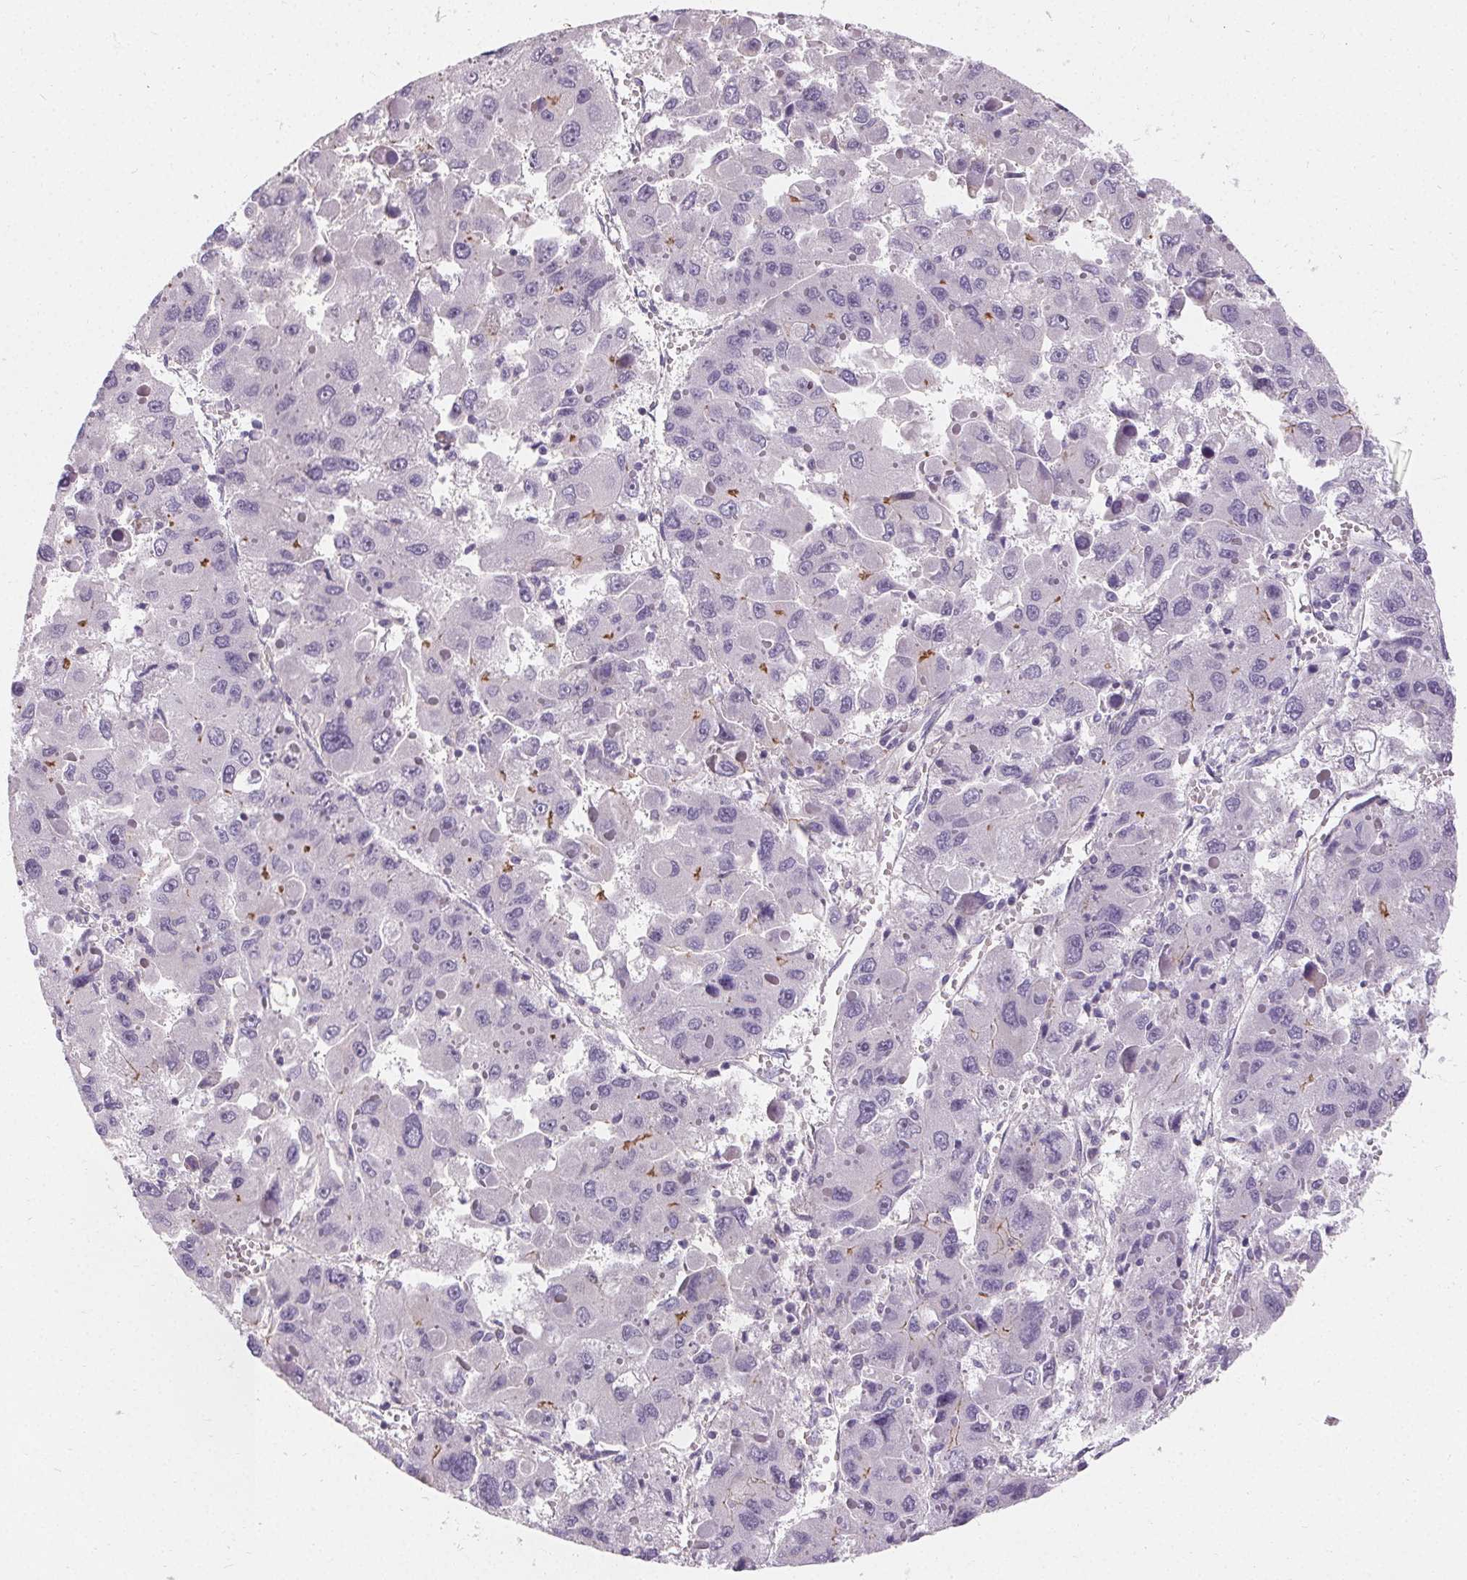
{"staining": {"intensity": "negative", "quantity": "none", "location": "none"}, "tissue": "liver cancer", "cell_type": "Tumor cells", "image_type": "cancer", "snomed": [{"axis": "morphology", "description": "Carcinoma, Hepatocellular, NOS"}, {"axis": "topography", "description": "Liver"}], "caption": "A photomicrograph of human hepatocellular carcinoma (liver) is negative for staining in tumor cells.", "gene": "APLP1", "patient": {"sex": "female", "age": 41}}